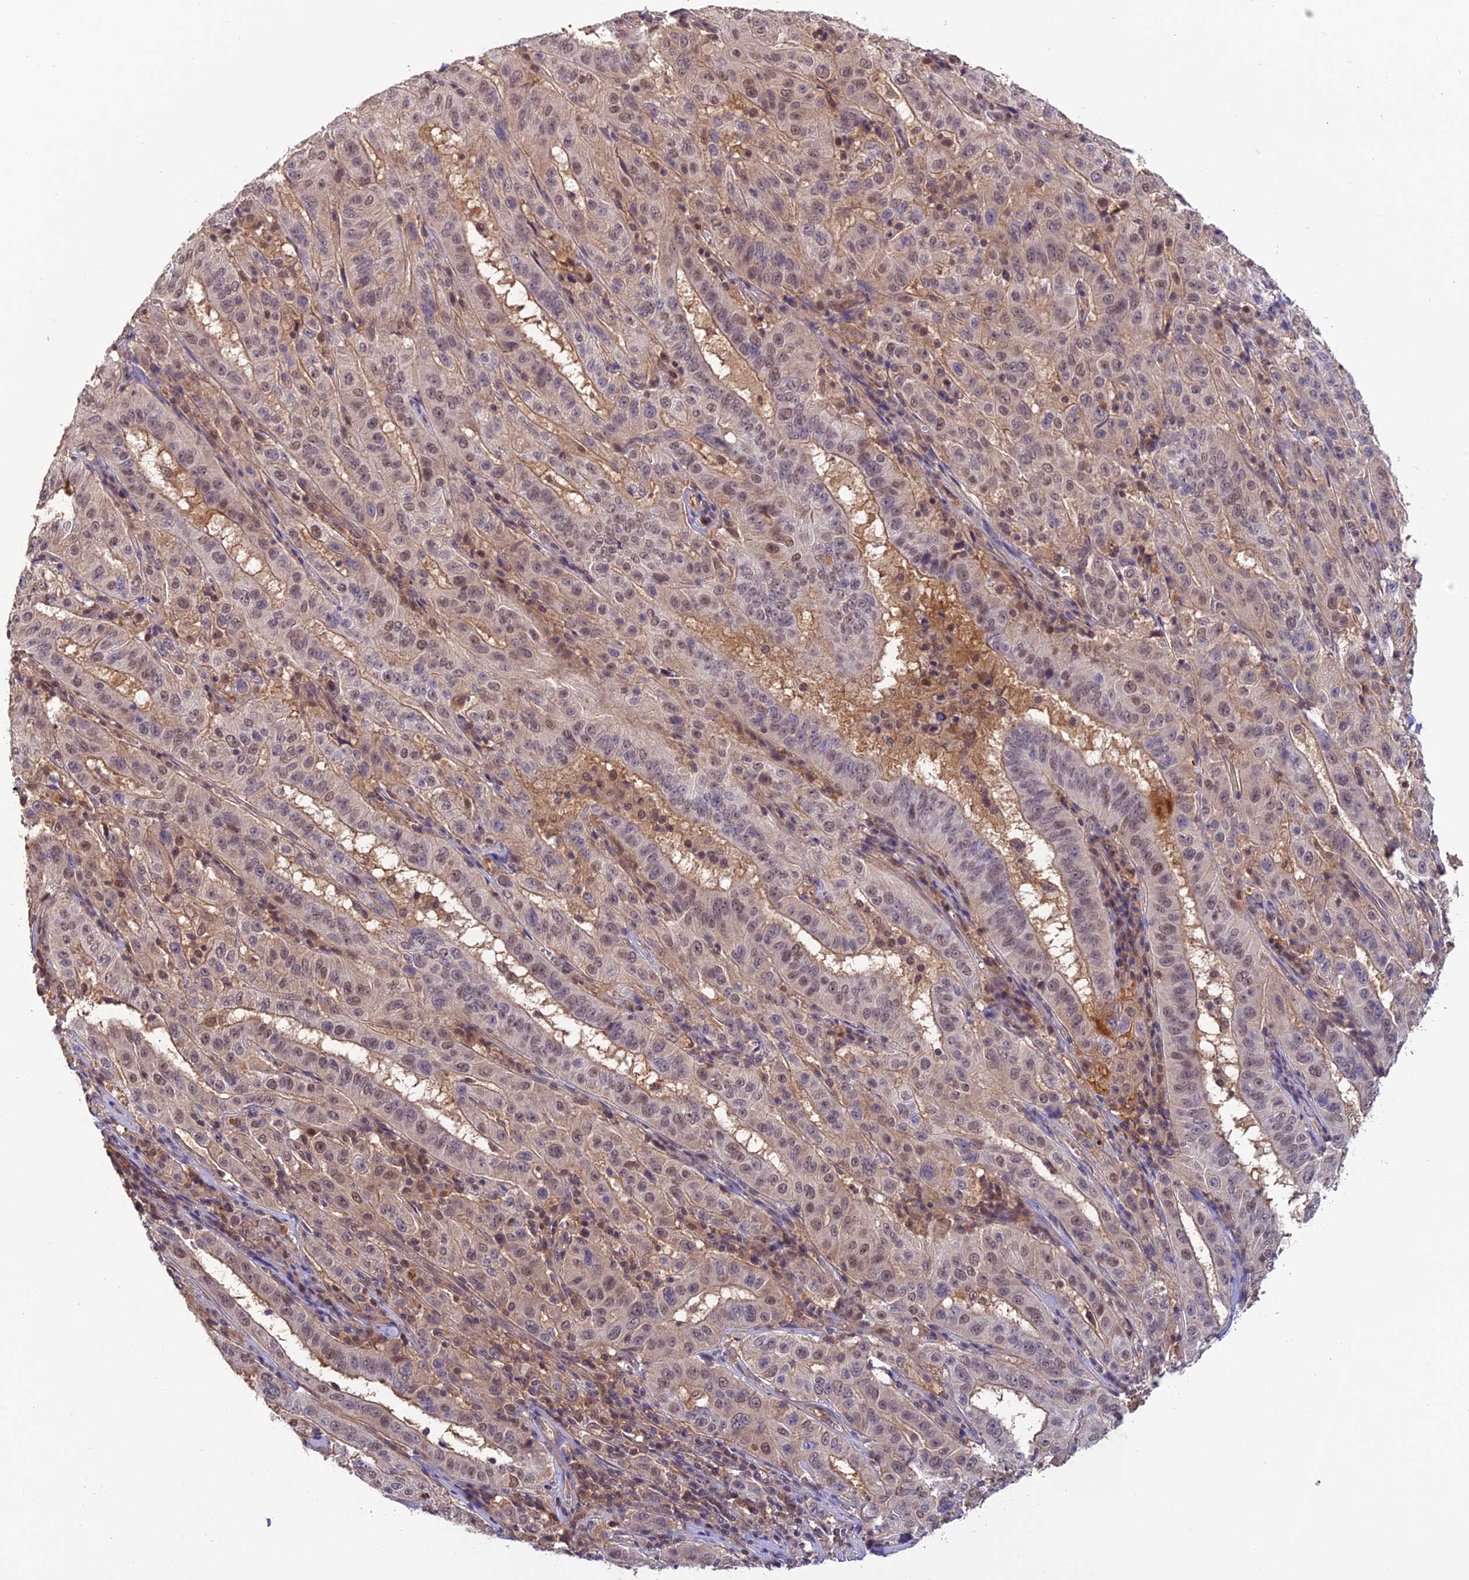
{"staining": {"intensity": "weak", "quantity": ">75%", "location": "cytoplasmic/membranous,nuclear"}, "tissue": "pancreatic cancer", "cell_type": "Tumor cells", "image_type": "cancer", "snomed": [{"axis": "morphology", "description": "Adenocarcinoma, NOS"}, {"axis": "topography", "description": "Pancreas"}], "caption": "Weak cytoplasmic/membranous and nuclear staining is present in about >75% of tumor cells in adenocarcinoma (pancreatic). The protein is shown in brown color, while the nuclei are stained blue.", "gene": "PSMB3", "patient": {"sex": "male", "age": 63}}